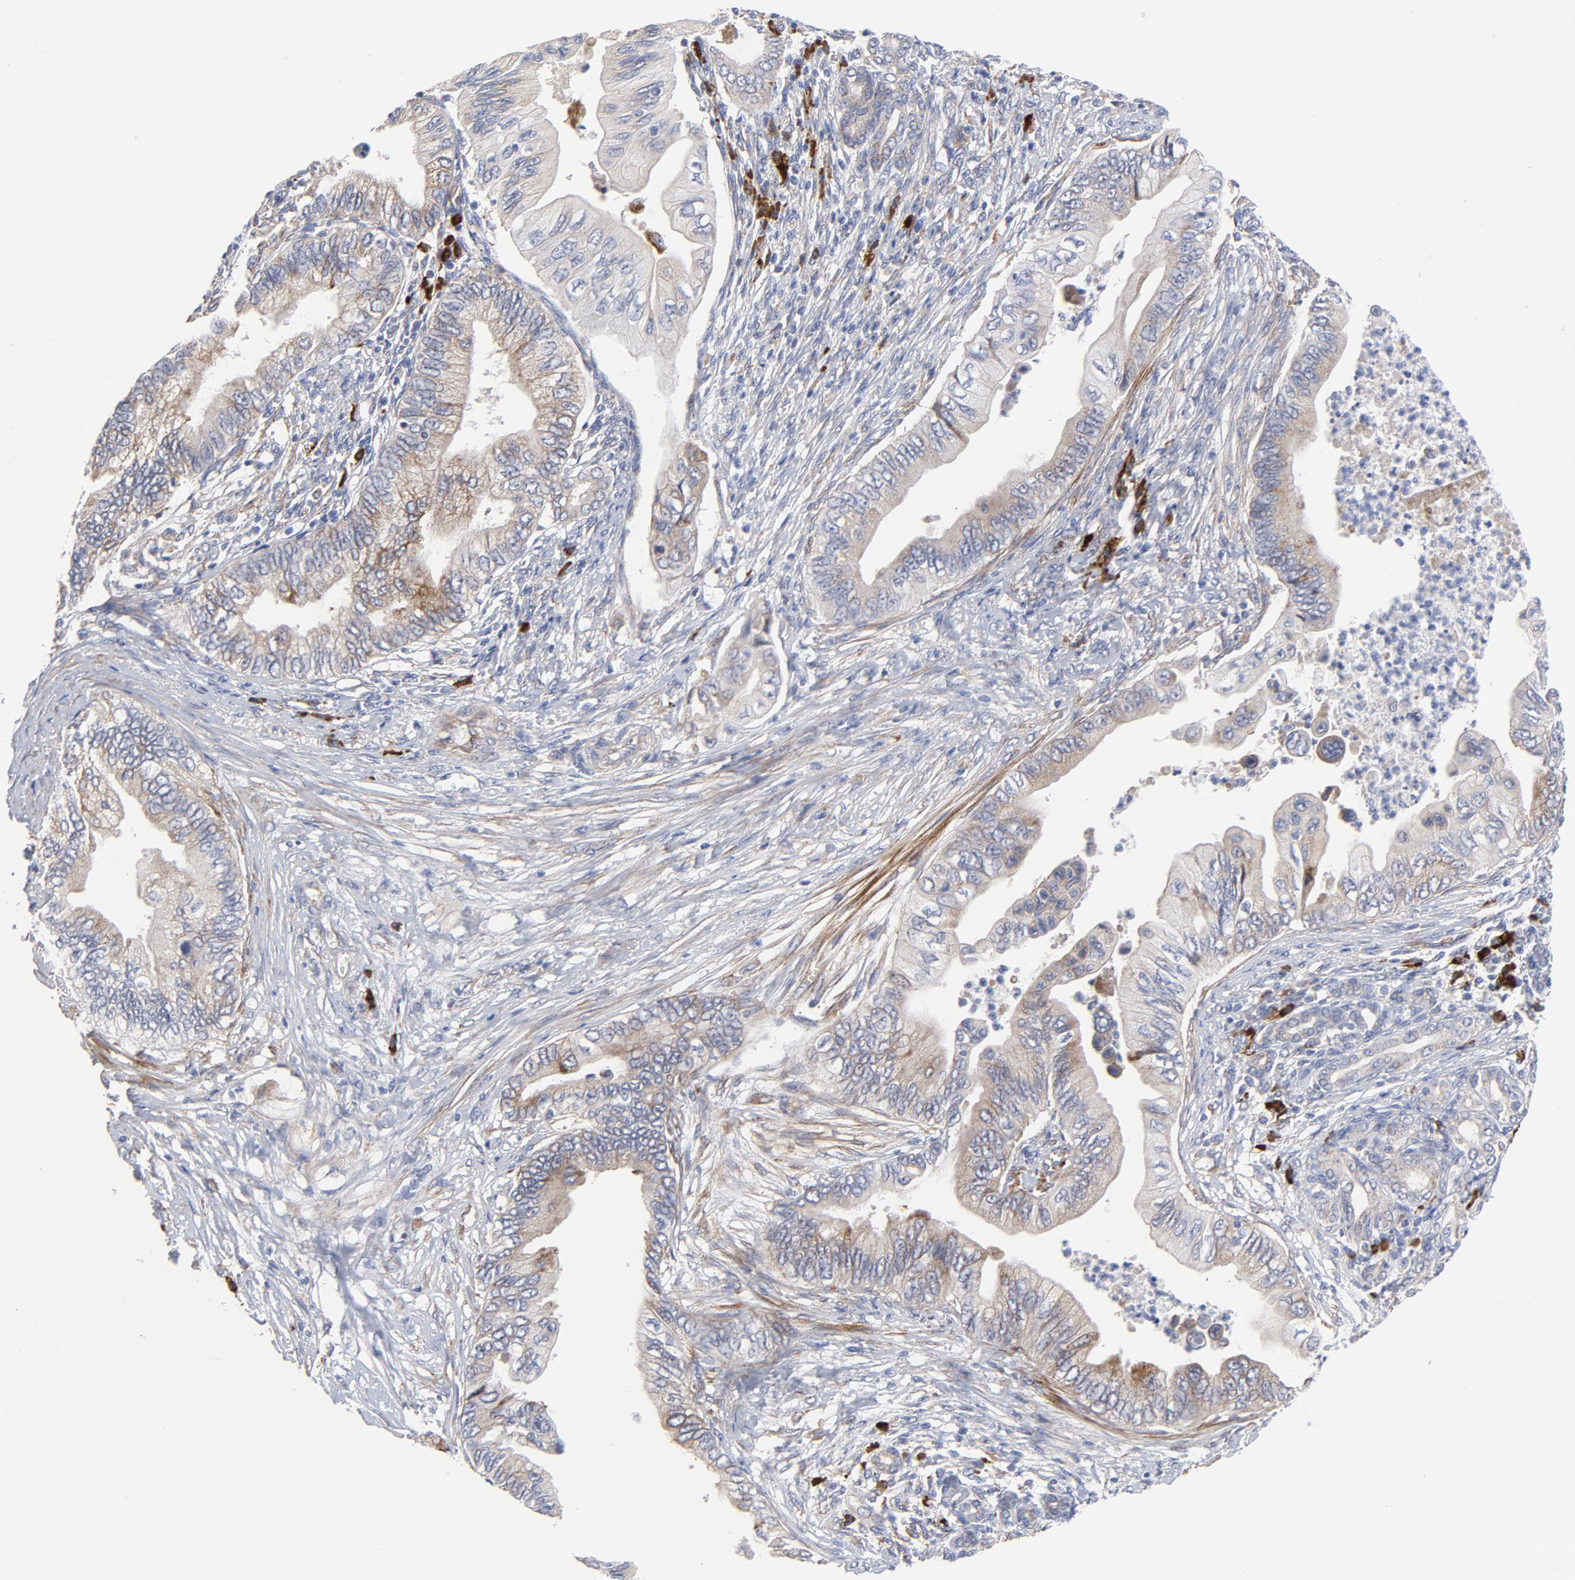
{"staining": {"intensity": "moderate", "quantity": "<25%", "location": "cytoplasmic/membranous"}, "tissue": "pancreatic cancer", "cell_type": "Tumor cells", "image_type": "cancer", "snomed": [{"axis": "morphology", "description": "Adenocarcinoma, NOS"}, {"axis": "topography", "description": "Pancreas"}], "caption": "Pancreatic adenocarcinoma stained for a protein (brown) reveals moderate cytoplasmic/membranous positive positivity in about <25% of tumor cells.", "gene": "RAPGEF3", "patient": {"sex": "female", "age": 66}}